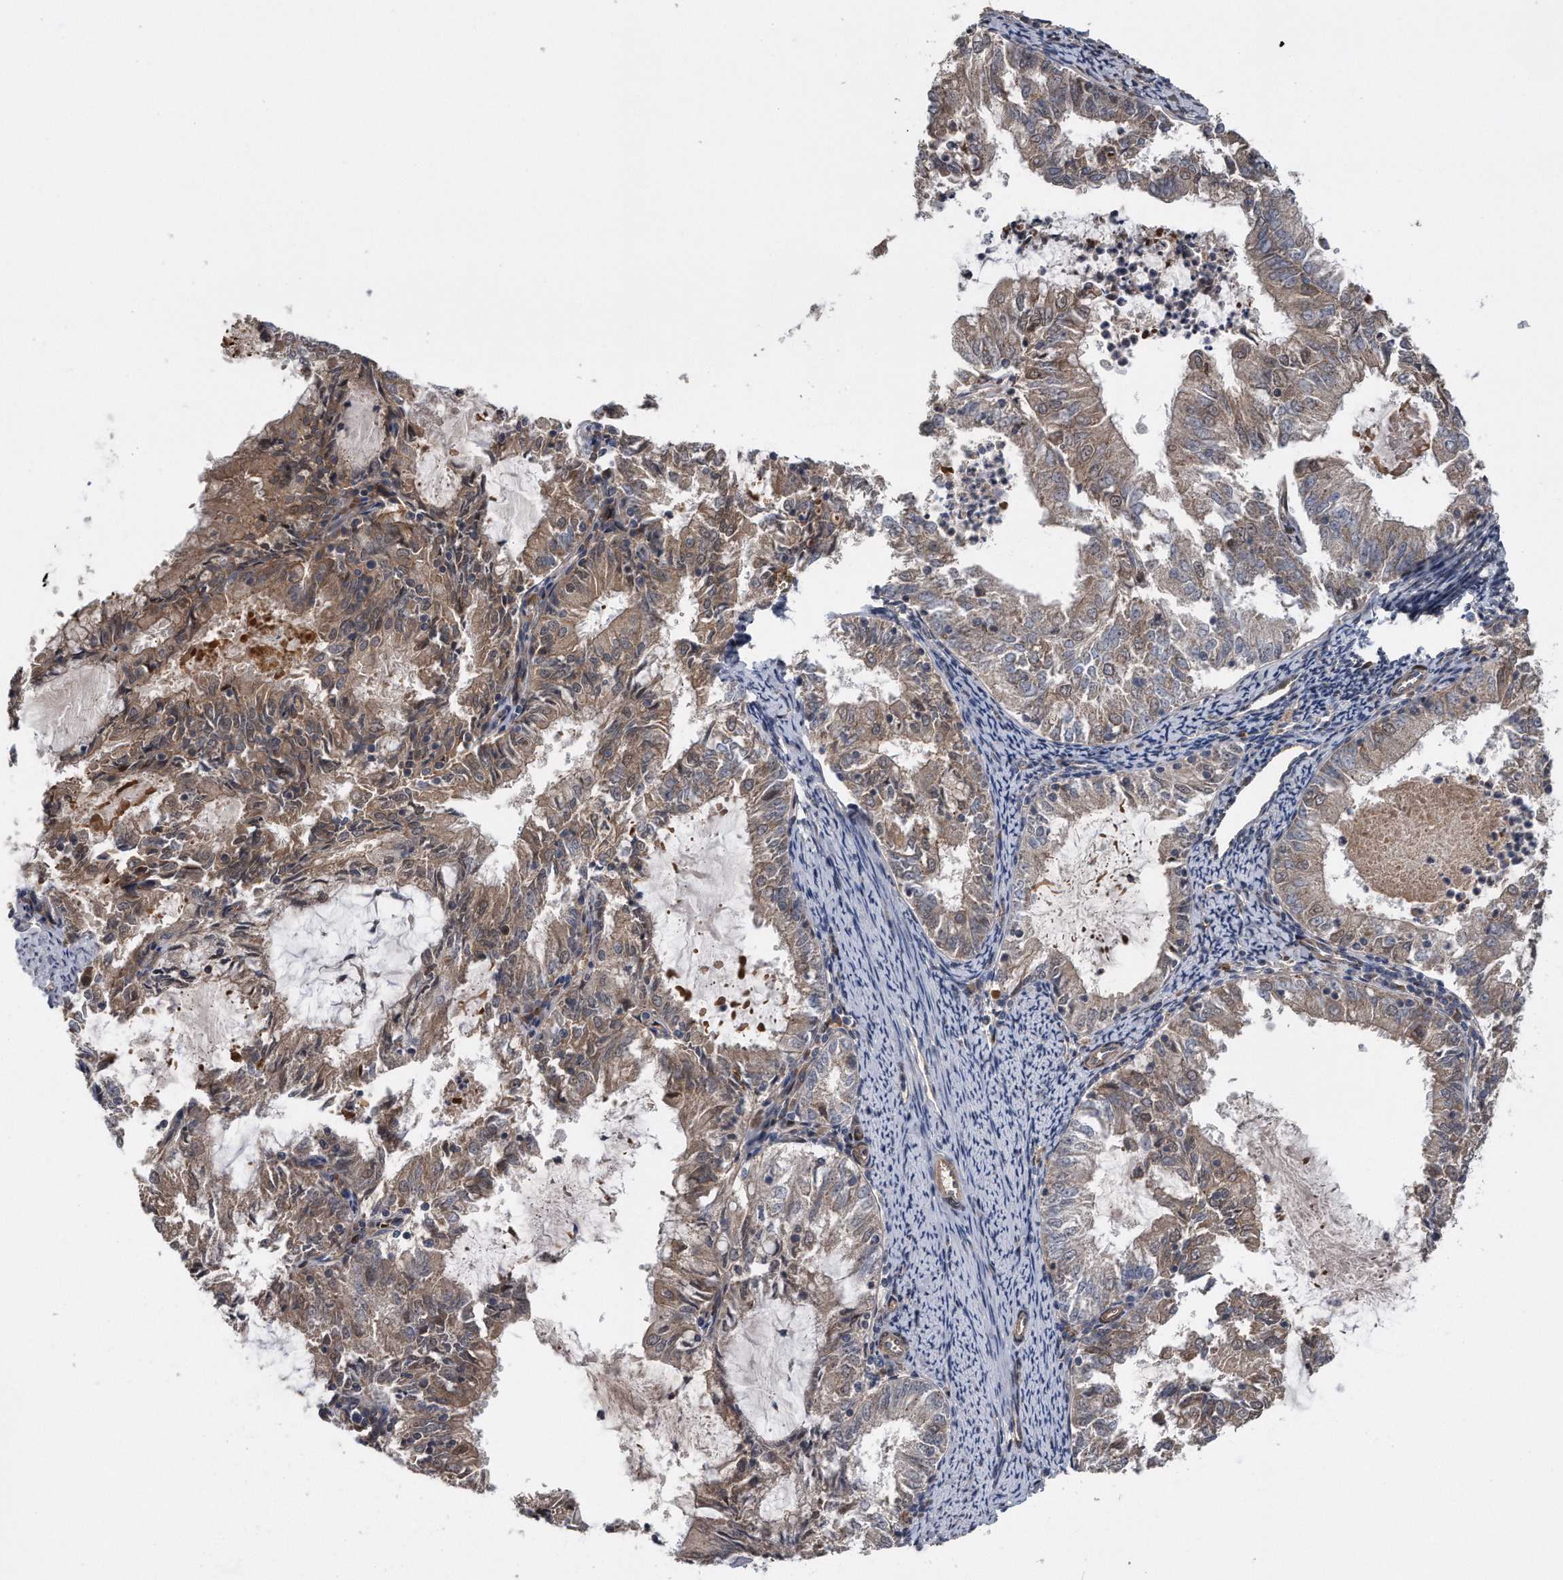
{"staining": {"intensity": "weak", "quantity": ">75%", "location": "cytoplasmic/membranous"}, "tissue": "endometrial cancer", "cell_type": "Tumor cells", "image_type": "cancer", "snomed": [{"axis": "morphology", "description": "Adenocarcinoma, NOS"}, {"axis": "topography", "description": "Endometrium"}], "caption": "Immunohistochemical staining of human adenocarcinoma (endometrial) demonstrates low levels of weak cytoplasmic/membranous protein staining in approximately >75% of tumor cells.", "gene": "ZNF79", "patient": {"sex": "female", "age": 57}}